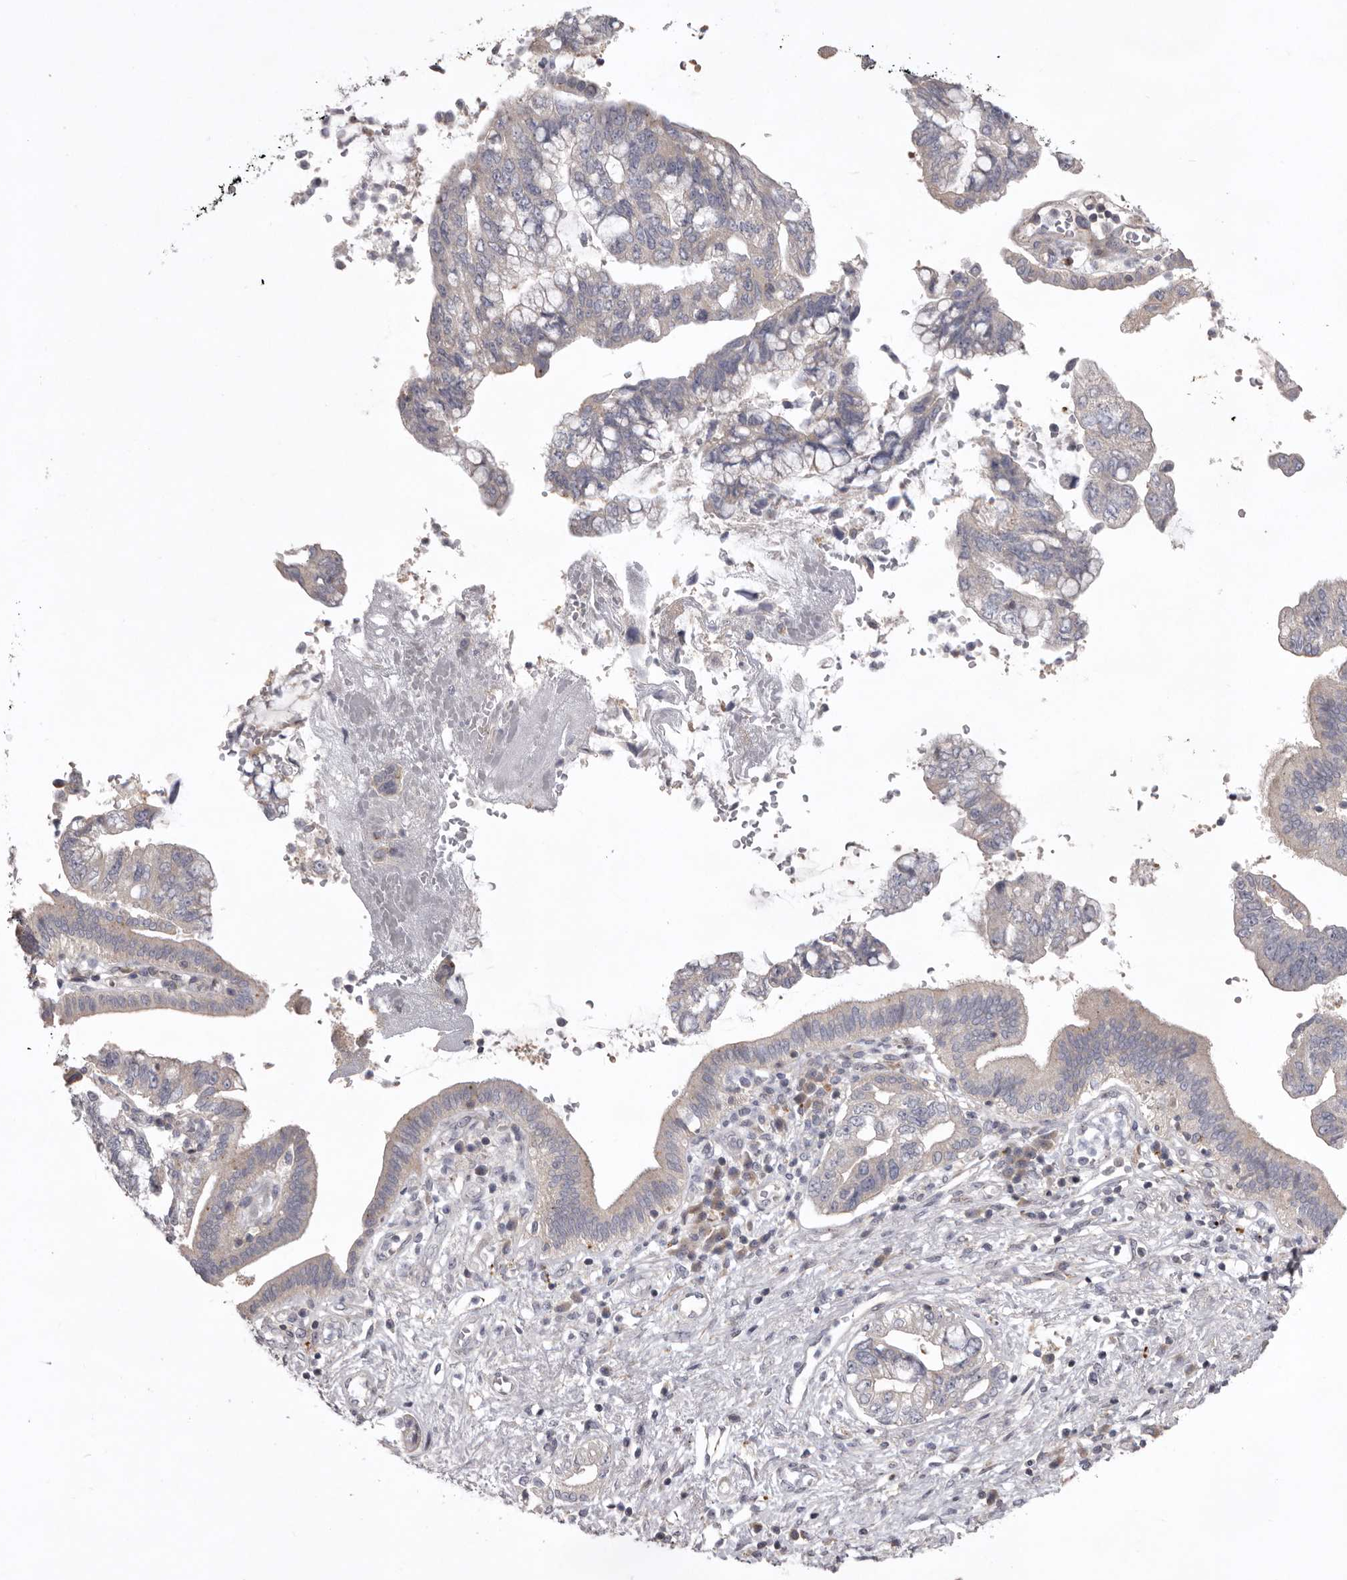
{"staining": {"intensity": "negative", "quantity": "none", "location": "none"}, "tissue": "pancreatic cancer", "cell_type": "Tumor cells", "image_type": "cancer", "snomed": [{"axis": "morphology", "description": "Adenocarcinoma, NOS"}, {"axis": "topography", "description": "Pancreas"}], "caption": "This is a histopathology image of IHC staining of pancreatic cancer, which shows no expression in tumor cells.", "gene": "WDR47", "patient": {"sex": "female", "age": 73}}